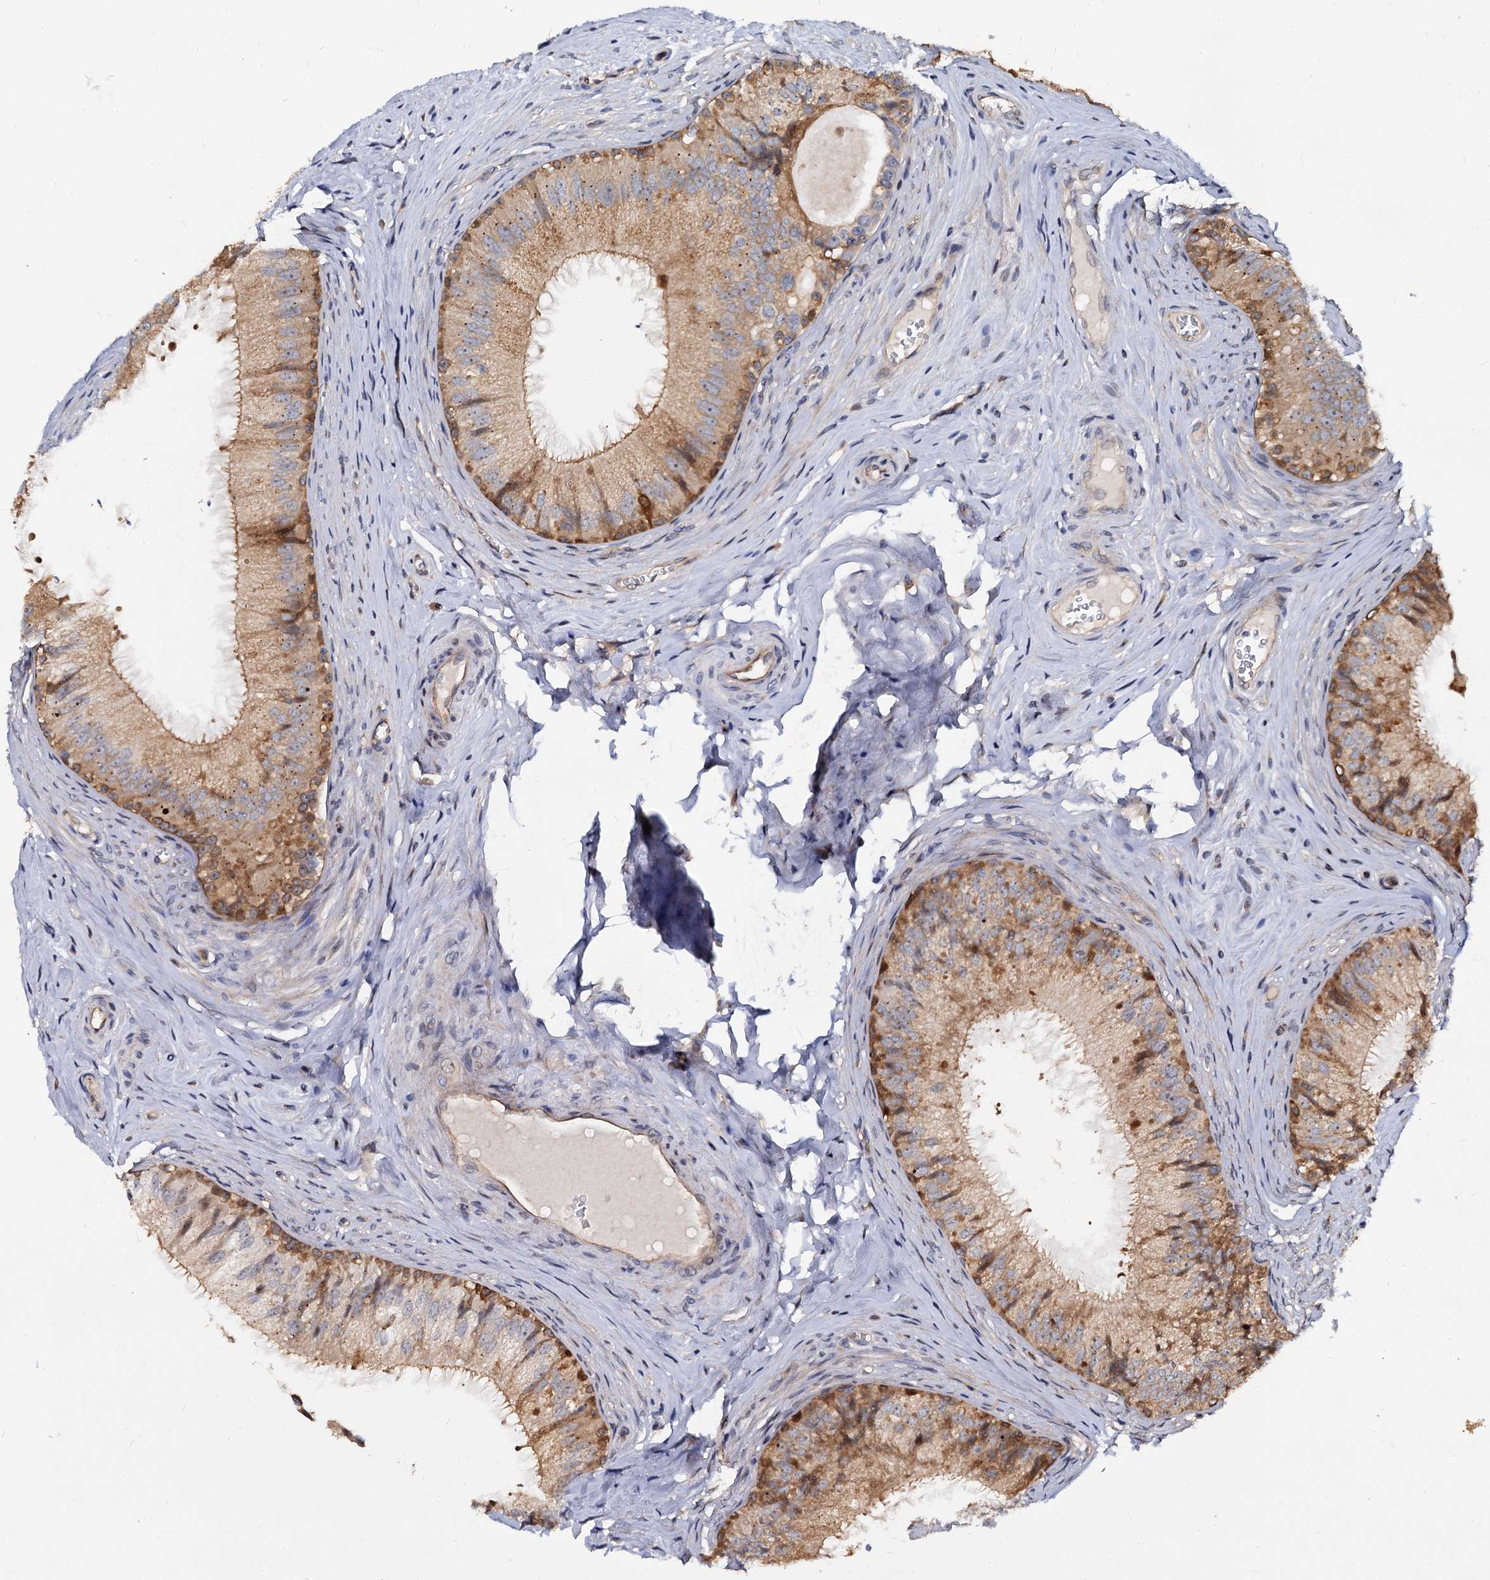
{"staining": {"intensity": "moderate", "quantity": ">75%", "location": "cytoplasmic/membranous"}, "tissue": "epididymis", "cell_type": "Glandular cells", "image_type": "normal", "snomed": [{"axis": "morphology", "description": "Normal tissue, NOS"}, {"axis": "topography", "description": "Epididymis"}], "caption": "Glandular cells show medium levels of moderate cytoplasmic/membranous expression in about >75% of cells in benign human epididymis.", "gene": "WWC3", "patient": {"sex": "male", "age": 46}}